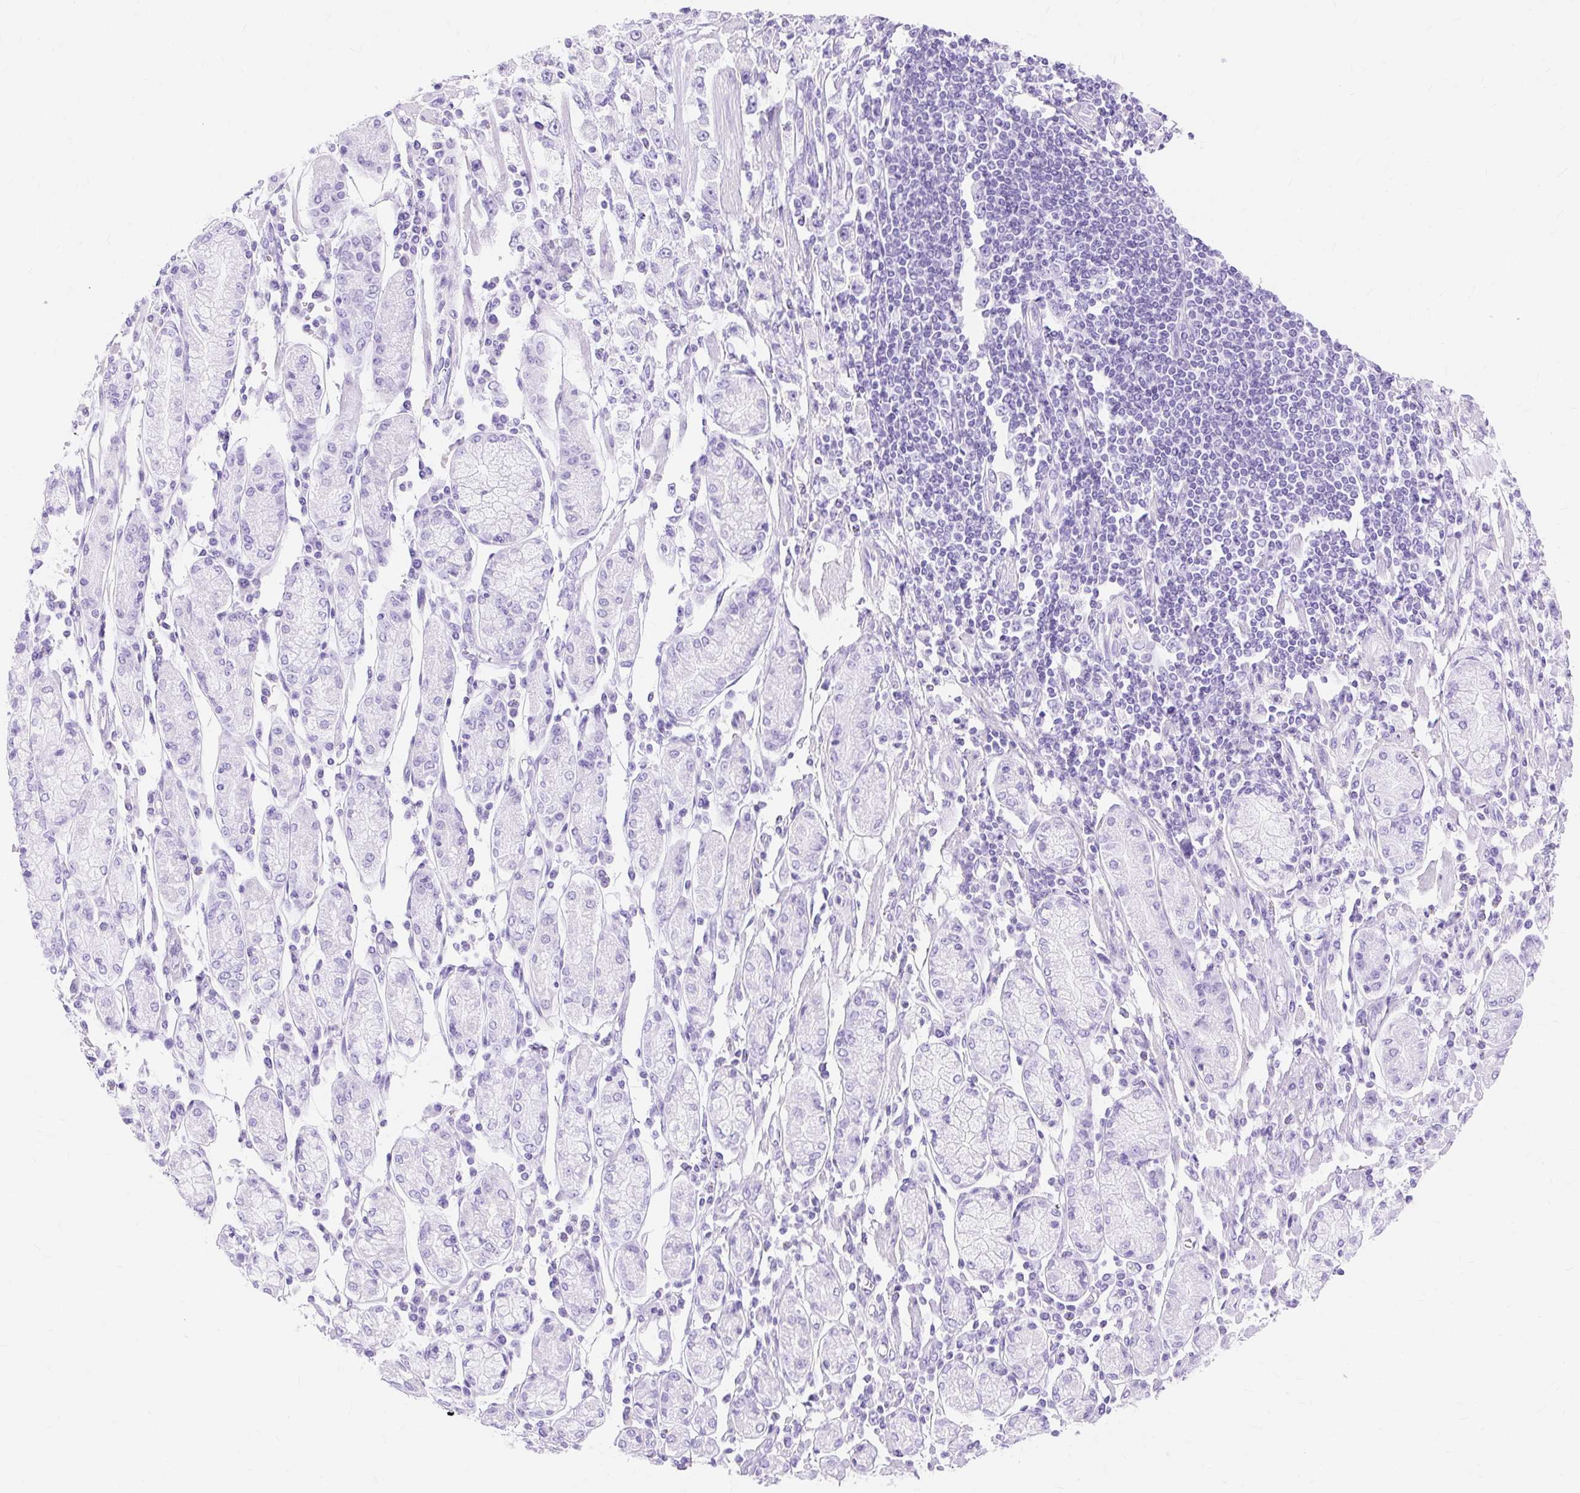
{"staining": {"intensity": "negative", "quantity": "none", "location": "none"}, "tissue": "stomach cancer", "cell_type": "Tumor cells", "image_type": "cancer", "snomed": [{"axis": "morphology", "description": "Adenocarcinoma, NOS"}, {"axis": "topography", "description": "Stomach"}], "caption": "Immunohistochemistry (IHC) of human stomach cancer (adenocarcinoma) demonstrates no expression in tumor cells.", "gene": "MBP", "patient": {"sex": "female", "age": 59}}